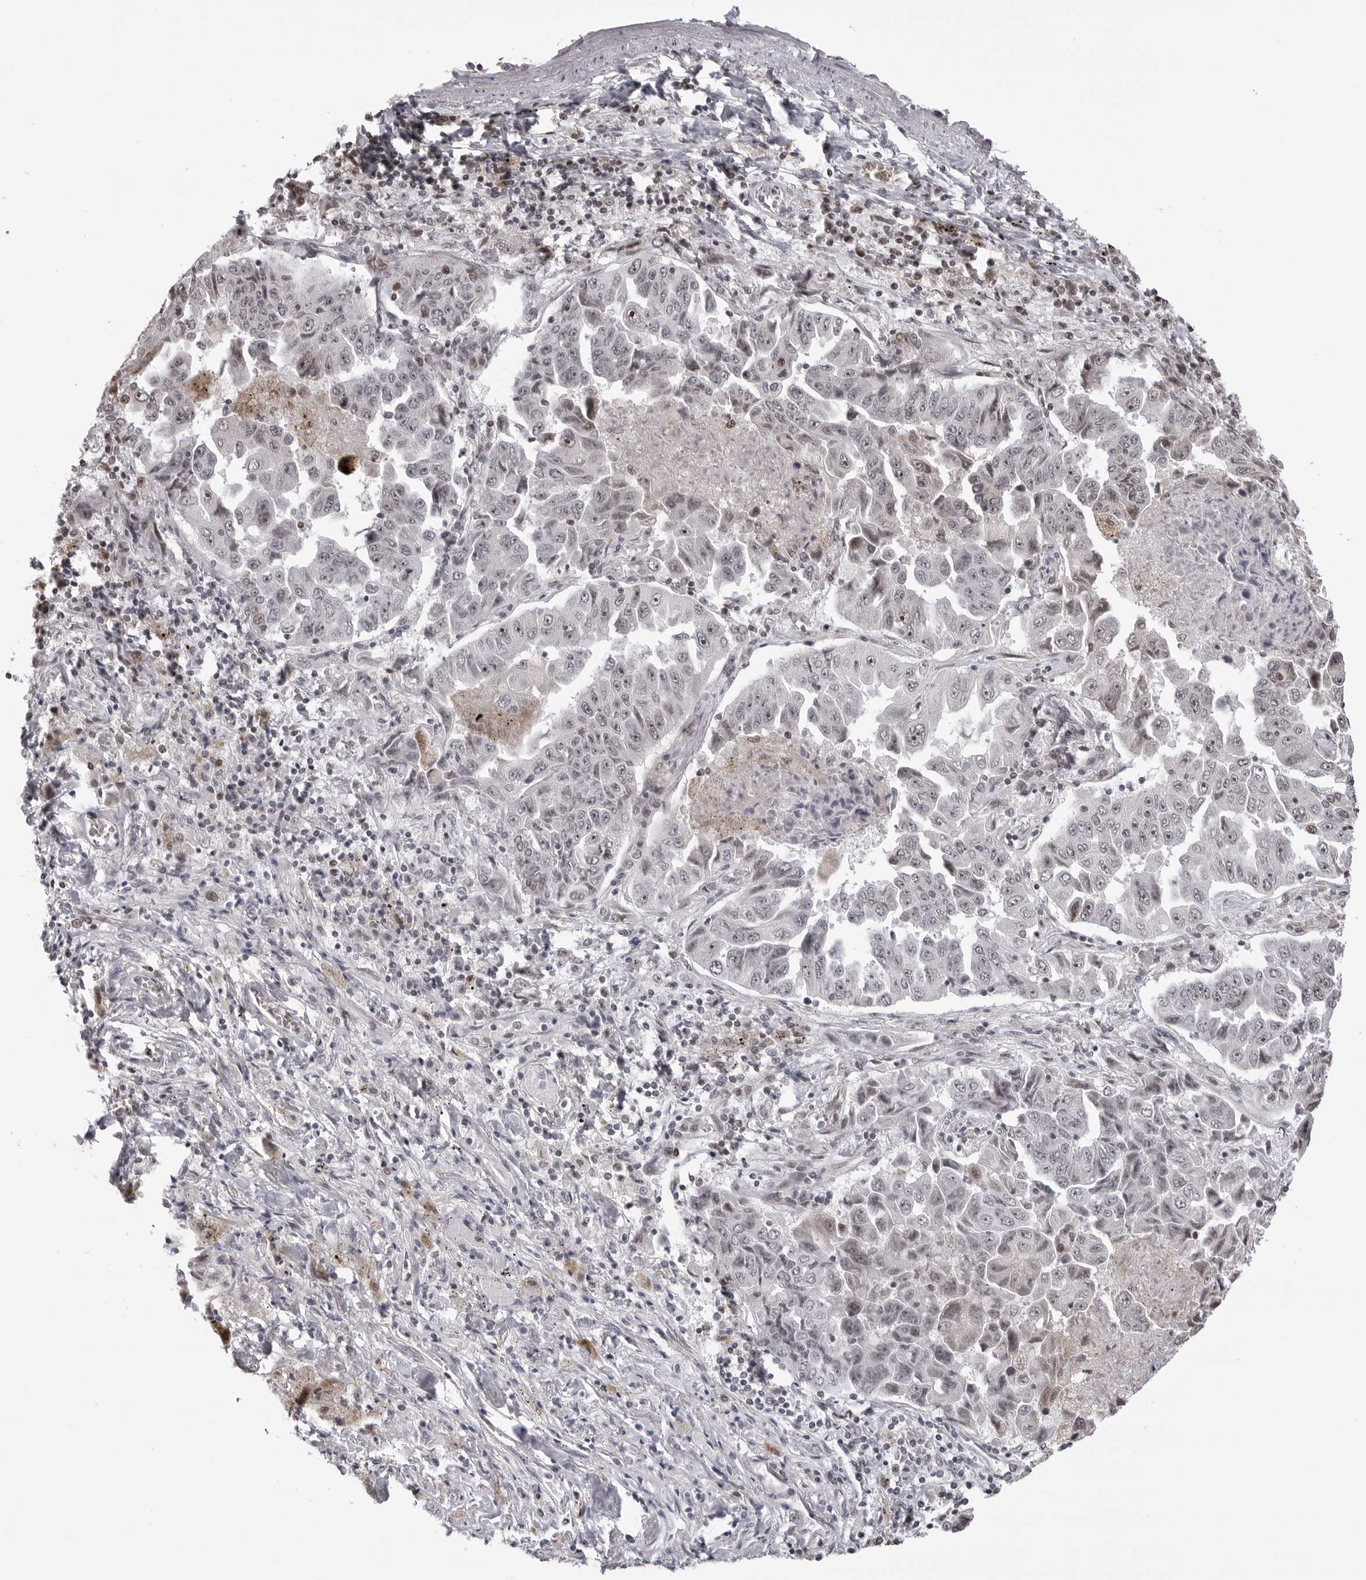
{"staining": {"intensity": "weak", "quantity": "<25%", "location": "nuclear"}, "tissue": "lung cancer", "cell_type": "Tumor cells", "image_type": "cancer", "snomed": [{"axis": "morphology", "description": "Adenocarcinoma, NOS"}, {"axis": "topography", "description": "Lung"}], "caption": "Tumor cells show no significant staining in lung cancer (adenocarcinoma). Brightfield microscopy of immunohistochemistry stained with DAB (3,3'-diaminobenzidine) (brown) and hematoxylin (blue), captured at high magnification.", "gene": "PHF3", "patient": {"sex": "female", "age": 51}}